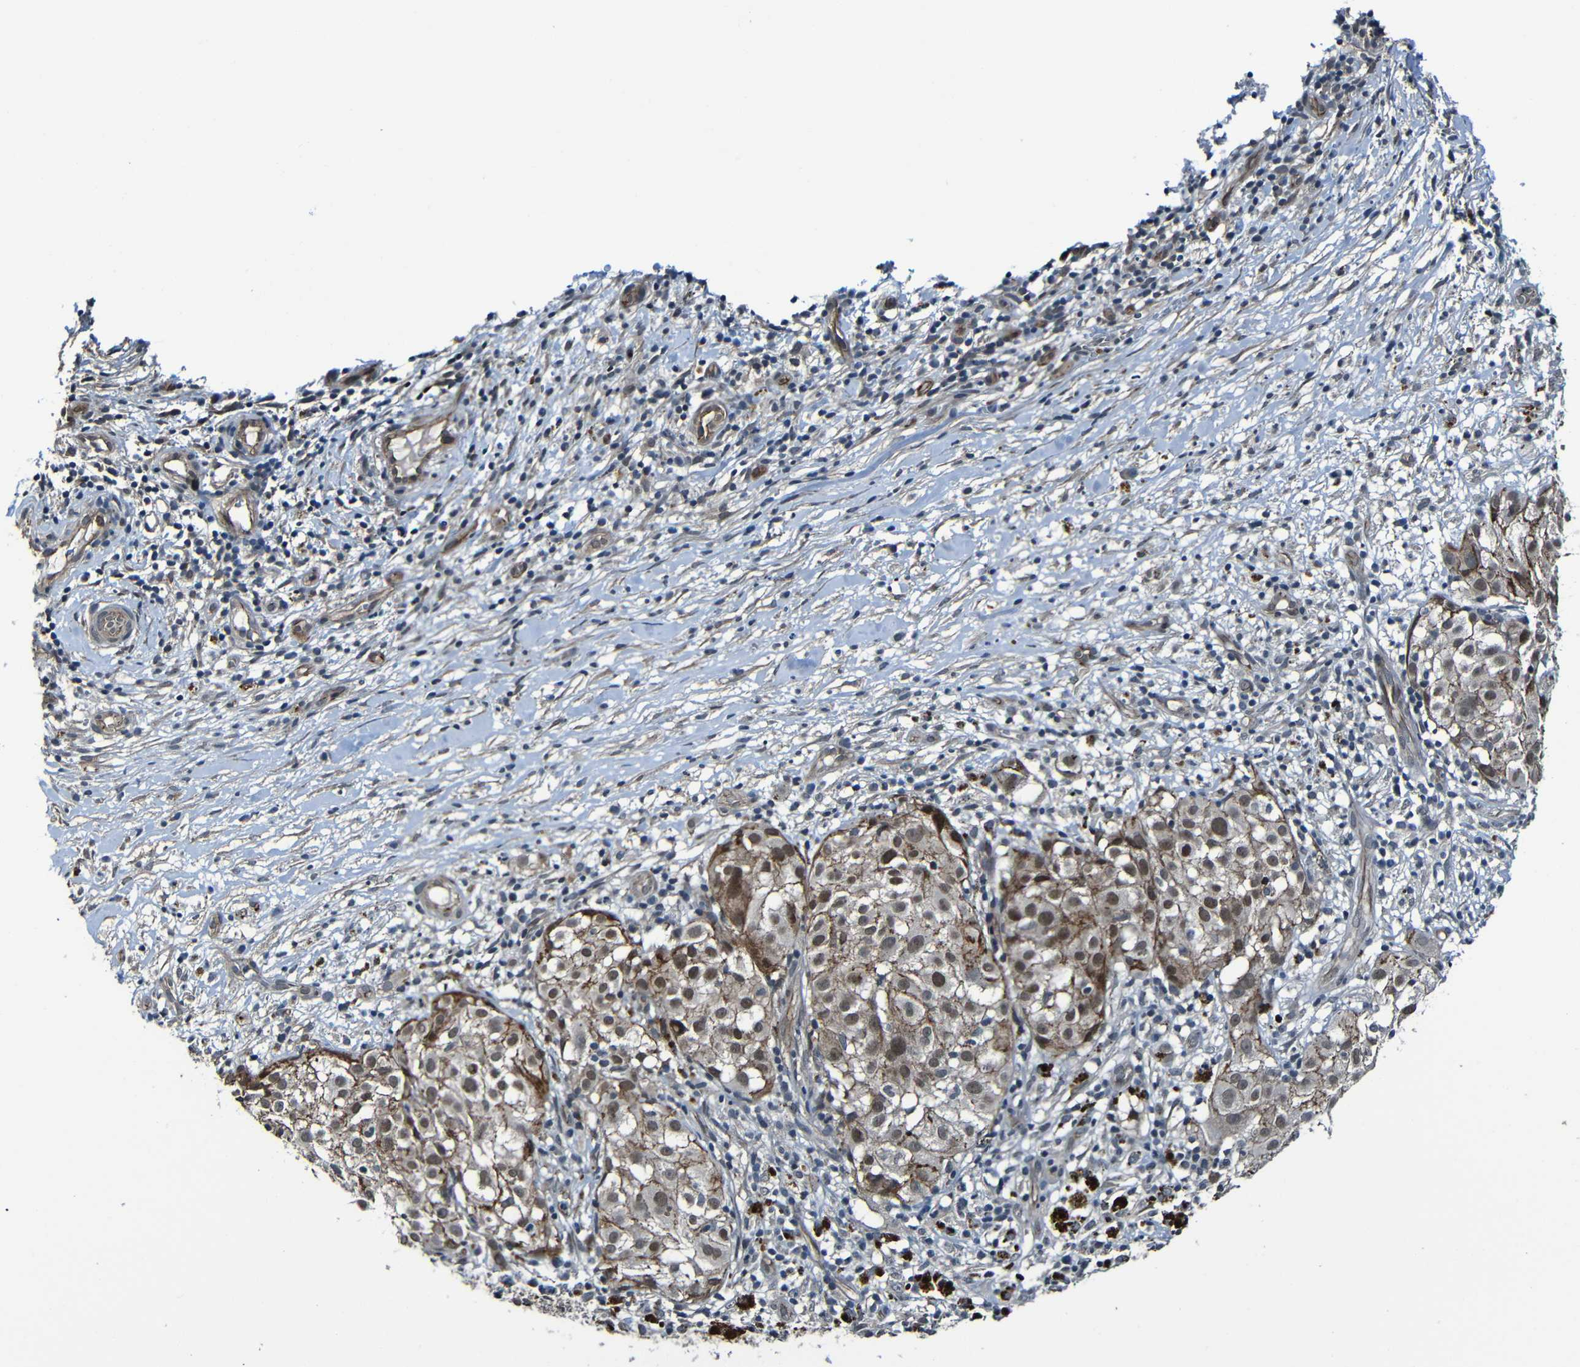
{"staining": {"intensity": "weak", "quantity": ">75%", "location": "cytoplasmic/membranous,nuclear"}, "tissue": "melanoma", "cell_type": "Tumor cells", "image_type": "cancer", "snomed": [{"axis": "morphology", "description": "Necrosis, NOS"}, {"axis": "morphology", "description": "Malignant melanoma, NOS"}, {"axis": "topography", "description": "Skin"}], "caption": "Protein expression analysis of human melanoma reveals weak cytoplasmic/membranous and nuclear positivity in approximately >75% of tumor cells.", "gene": "LGR5", "patient": {"sex": "female", "age": 87}}